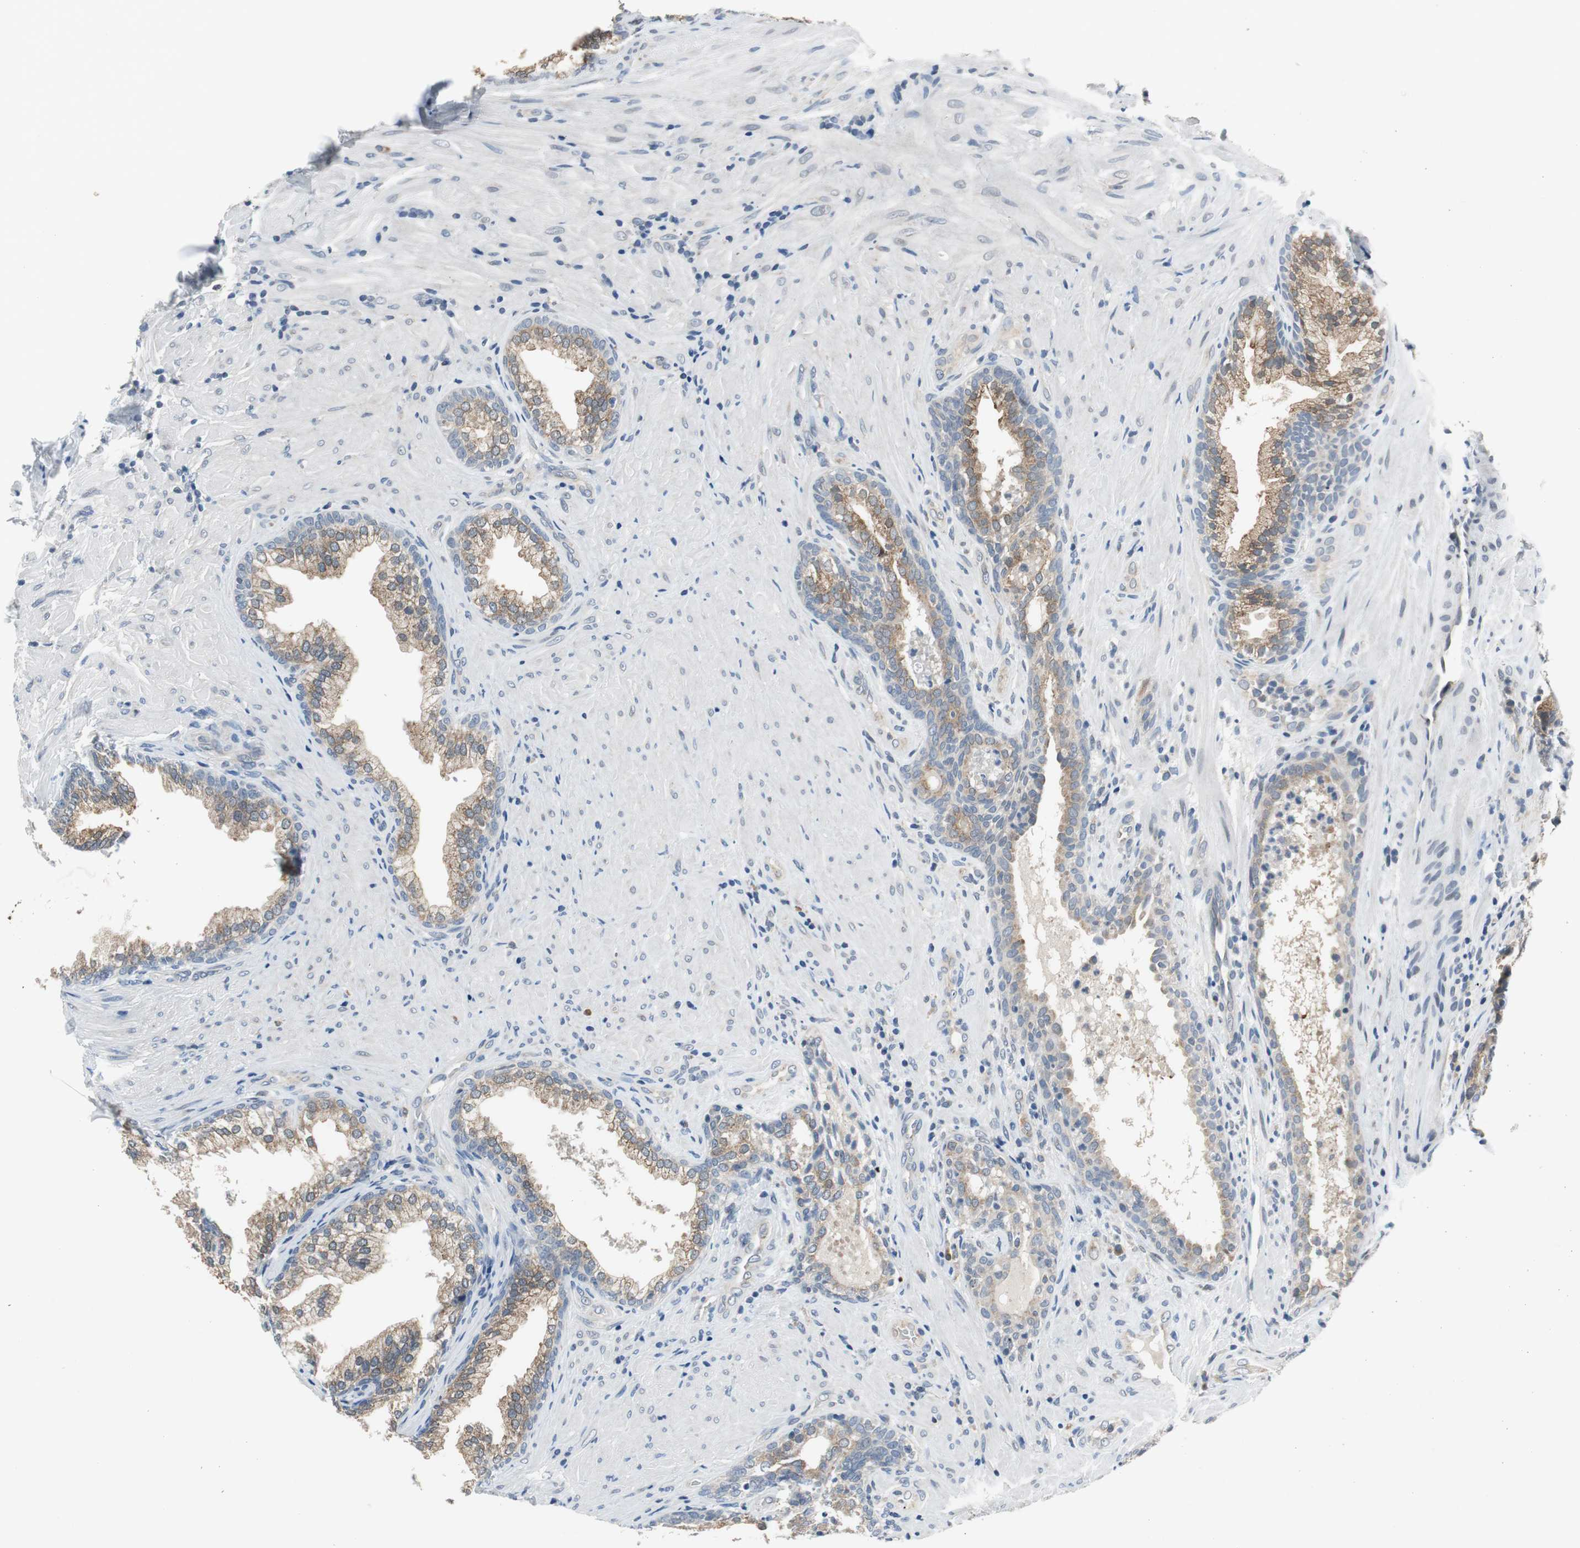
{"staining": {"intensity": "moderate", "quantity": ">75%", "location": "cytoplasmic/membranous"}, "tissue": "prostate", "cell_type": "Glandular cells", "image_type": "normal", "snomed": [{"axis": "morphology", "description": "Normal tissue, NOS"}, {"axis": "topography", "description": "Prostate"}], "caption": "Immunohistochemistry micrograph of normal prostate stained for a protein (brown), which displays medium levels of moderate cytoplasmic/membranous expression in about >75% of glandular cells.", "gene": "PLAA", "patient": {"sex": "male", "age": 76}}